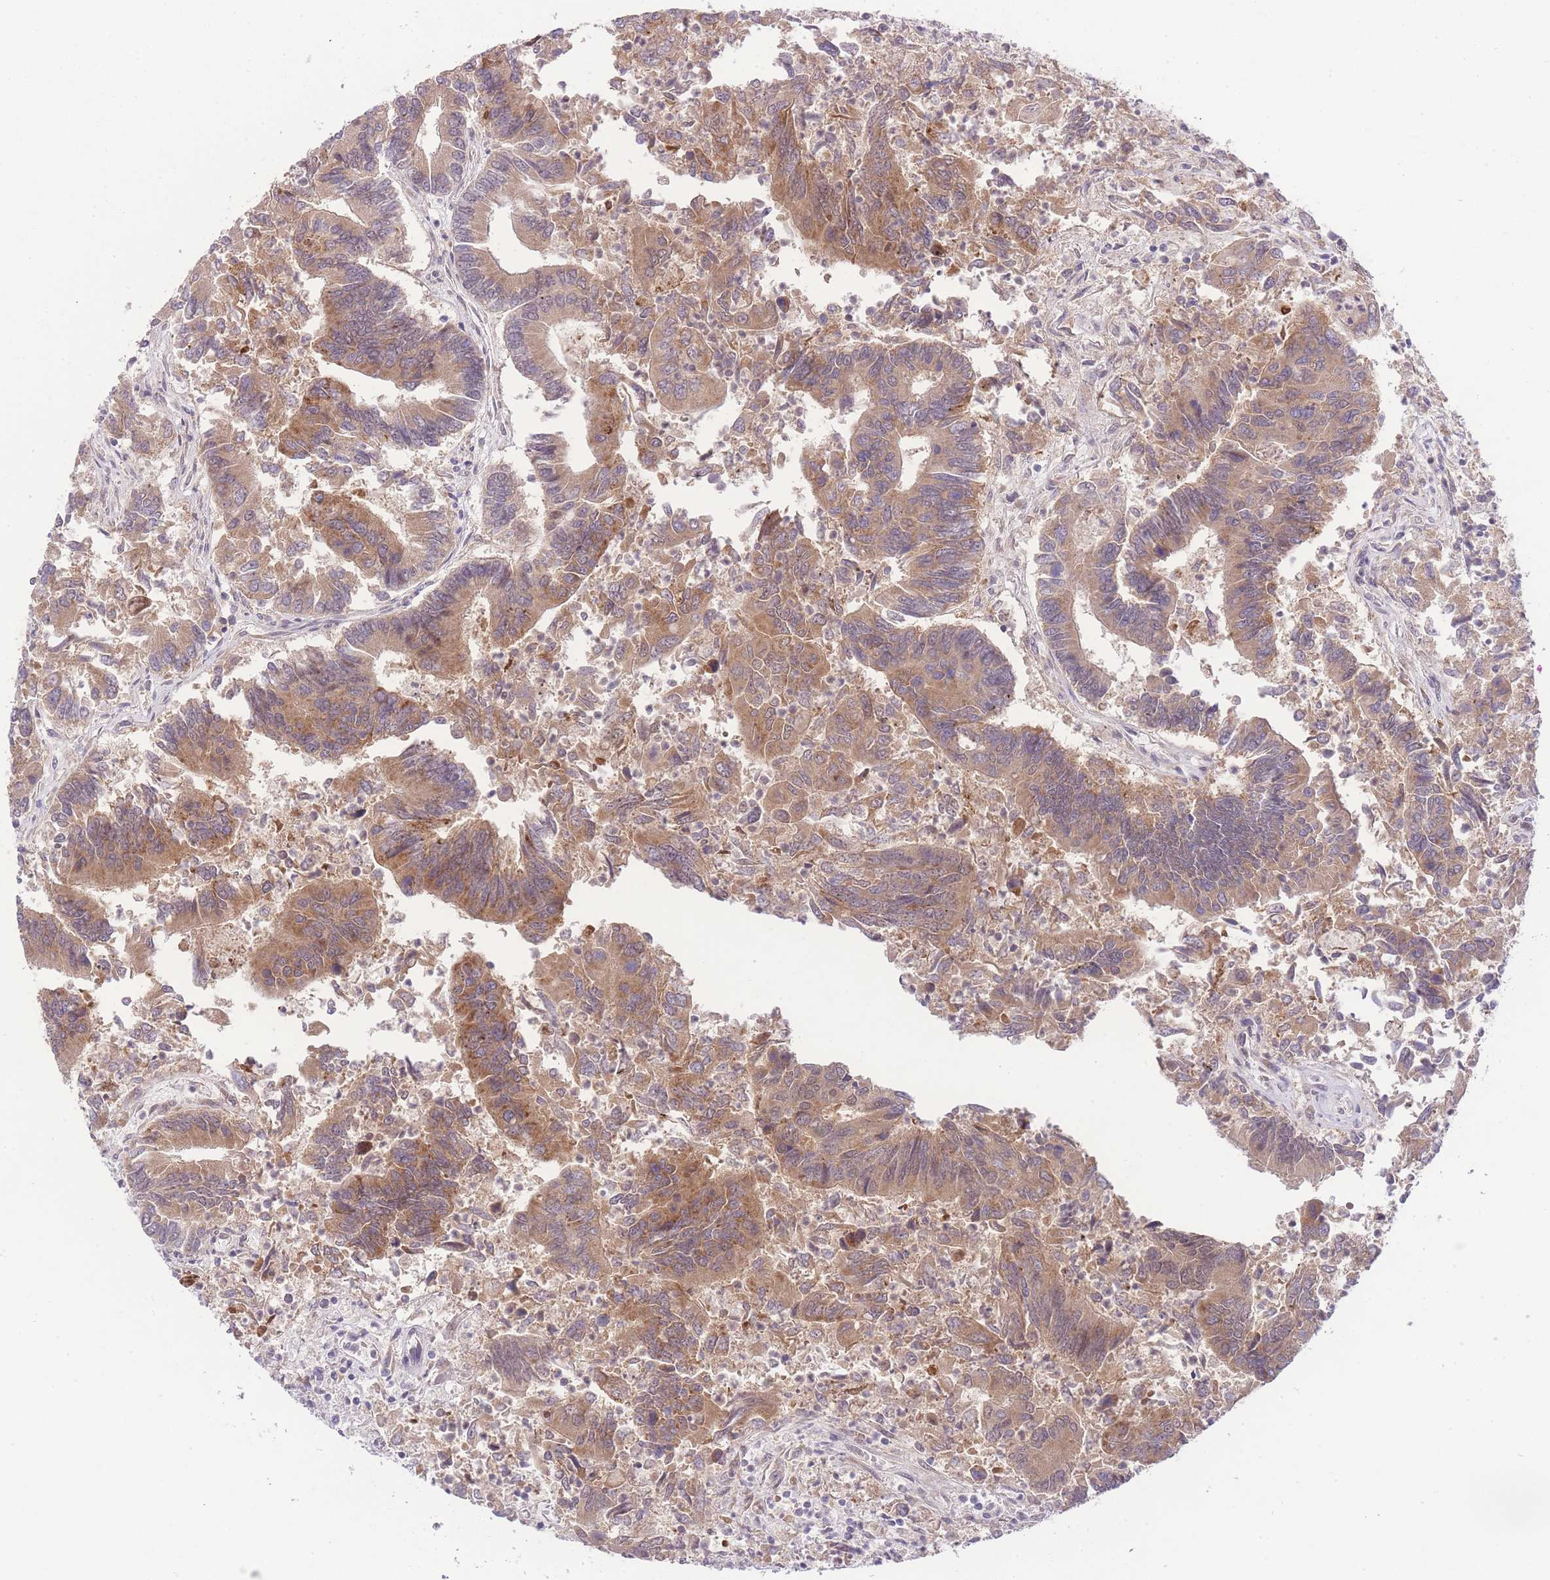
{"staining": {"intensity": "moderate", "quantity": "25%-75%", "location": "cytoplasmic/membranous"}, "tissue": "colorectal cancer", "cell_type": "Tumor cells", "image_type": "cancer", "snomed": [{"axis": "morphology", "description": "Adenocarcinoma, NOS"}, {"axis": "topography", "description": "Colon"}], "caption": "DAB (3,3'-diaminobenzidine) immunohistochemical staining of colorectal cancer displays moderate cytoplasmic/membranous protein staining in approximately 25%-75% of tumor cells.", "gene": "TMED3", "patient": {"sex": "female", "age": 67}}